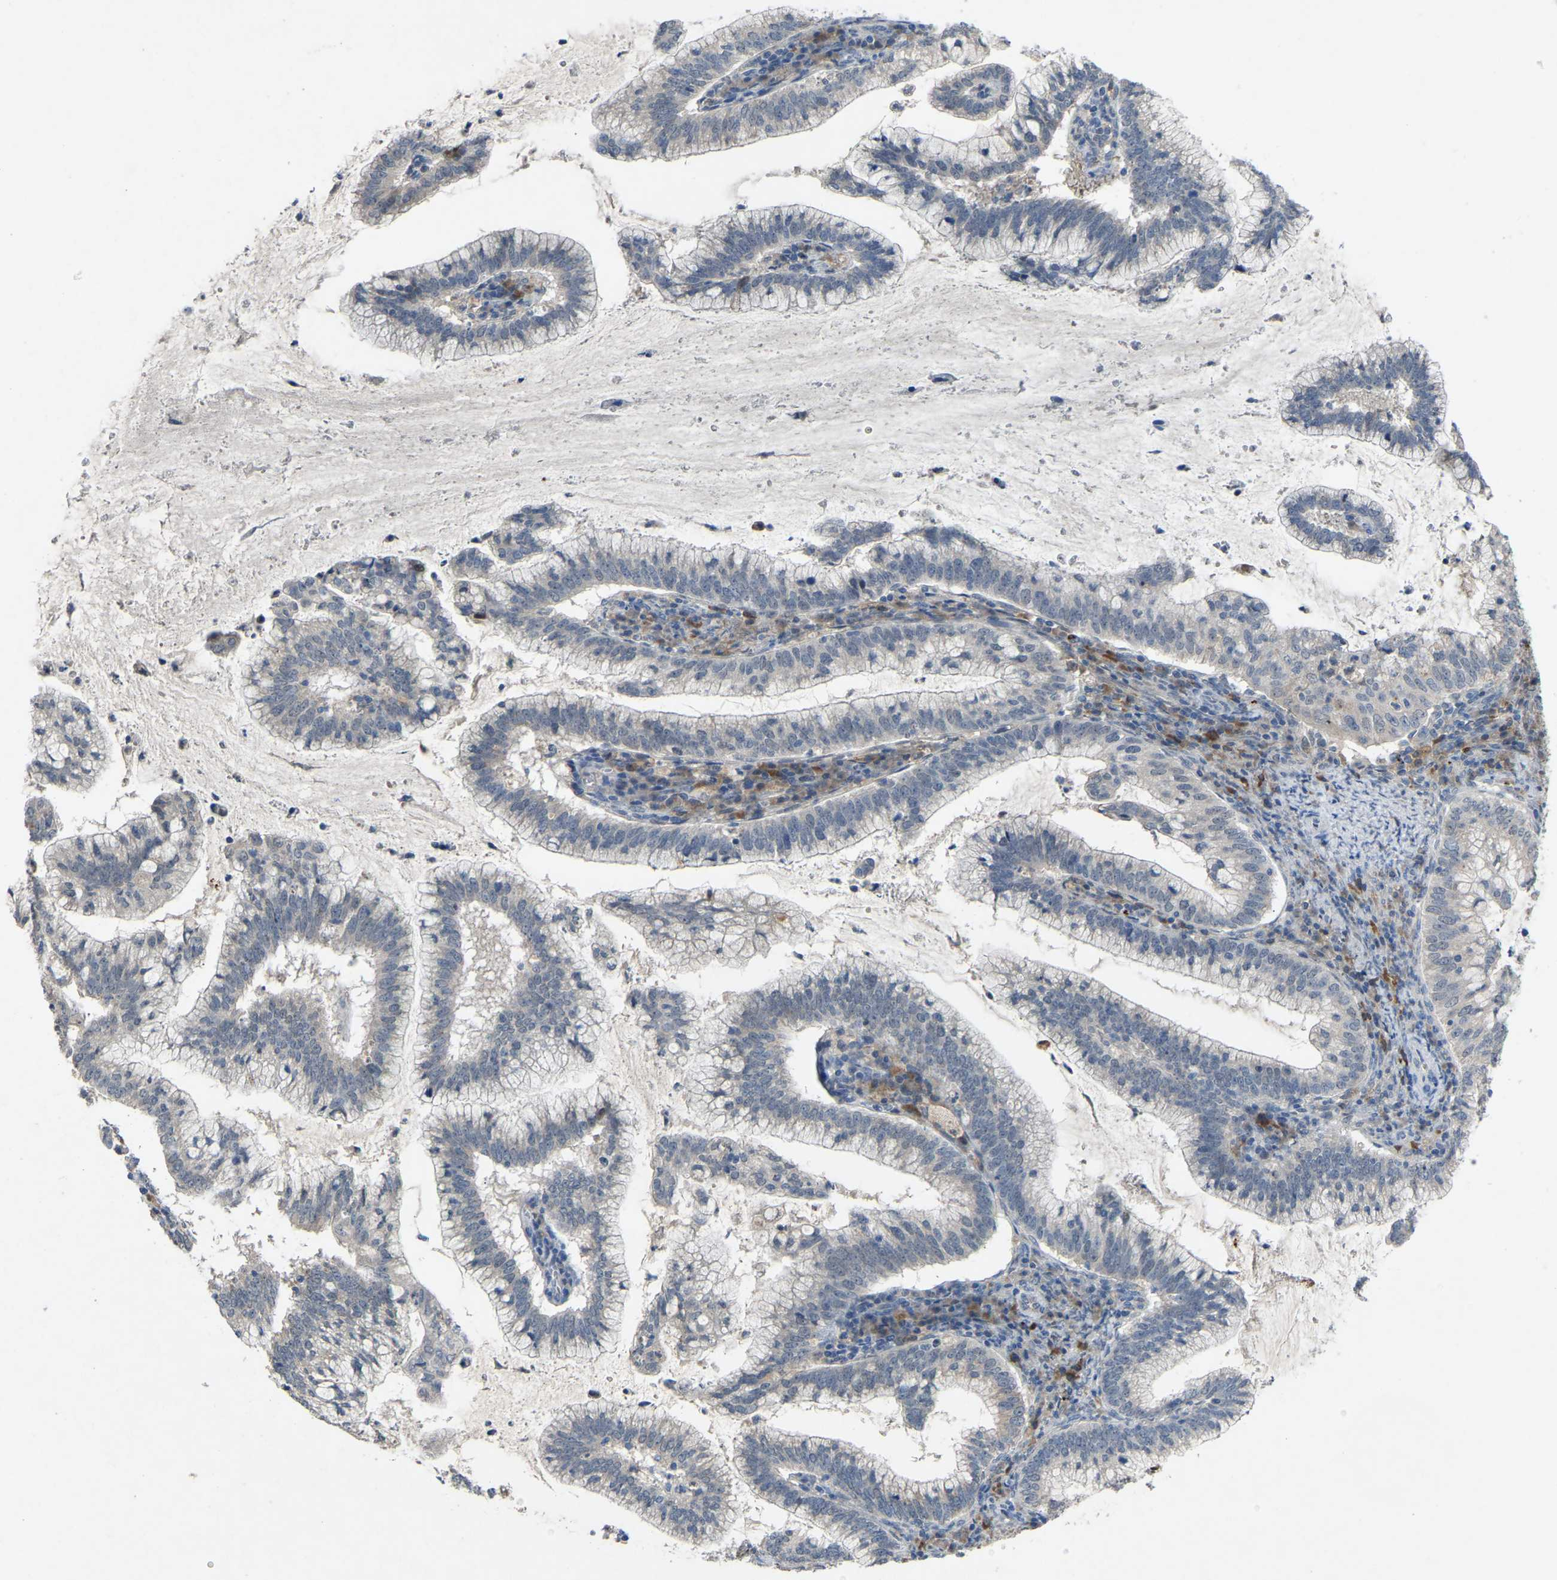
{"staining": {"intensity": "negative", "quantity": "none", "location": "none"}, "tissue": "cervical cancer", "cell_type": "Tumor cells", "image_type": "cancer", "snomed": [{"axis": "morphology", "description": "Adenocarcinoma, NOS"}, {"axis": "topography", "description": "Cervix"}], "caption": "A histopathology image of cervical cancer stained for a protein displays no brown staining in tumor cells. (DAB (3,3'-diaminobenzidine) immunohistochemistry, high magnification).", "gene": "FHIT", "patient": {"sex": "female", "age": 36}}